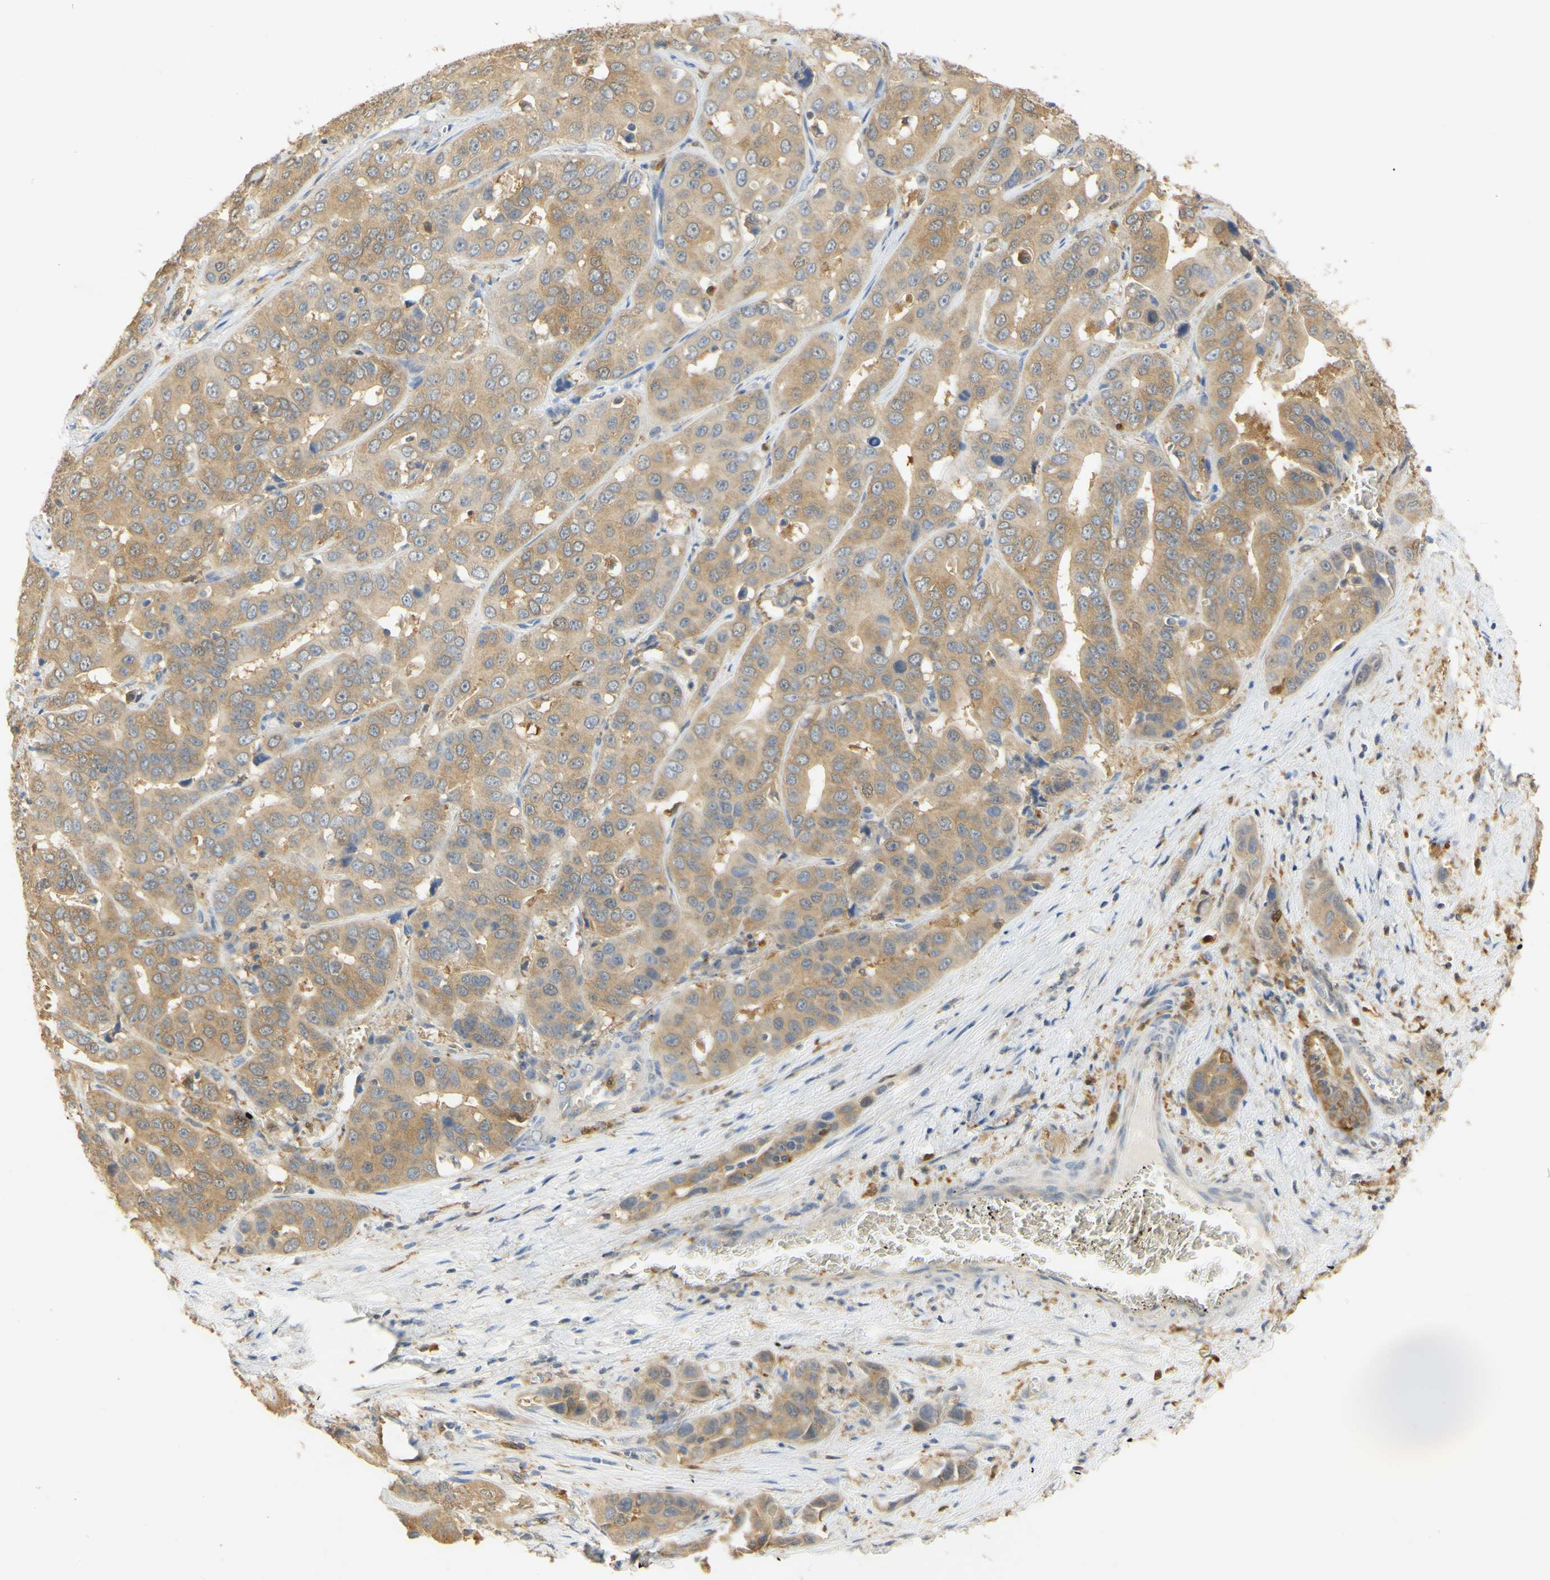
{"staining": {"intensity": "moderate", "quantity": ">75%", "location": "cytoplasmic/membranous"}, "tissue": "liver cancer", "cell_type": "Tumor cells", "image_type": "cancer", "snomed": [{"axis": "morphology", "description": "Cholangiocarcinoma"}, {"axis": "topography", "description": "Liver"}], "caption": "A photomicrograph showing moderate cytoplasmic/membranous positivity in approximately >75% of tumor cells in liver cancer, as visualized by brown immunohistochemical staining.", "gene": "PAK1", "patient": {"sex": "female", "age": 52}}